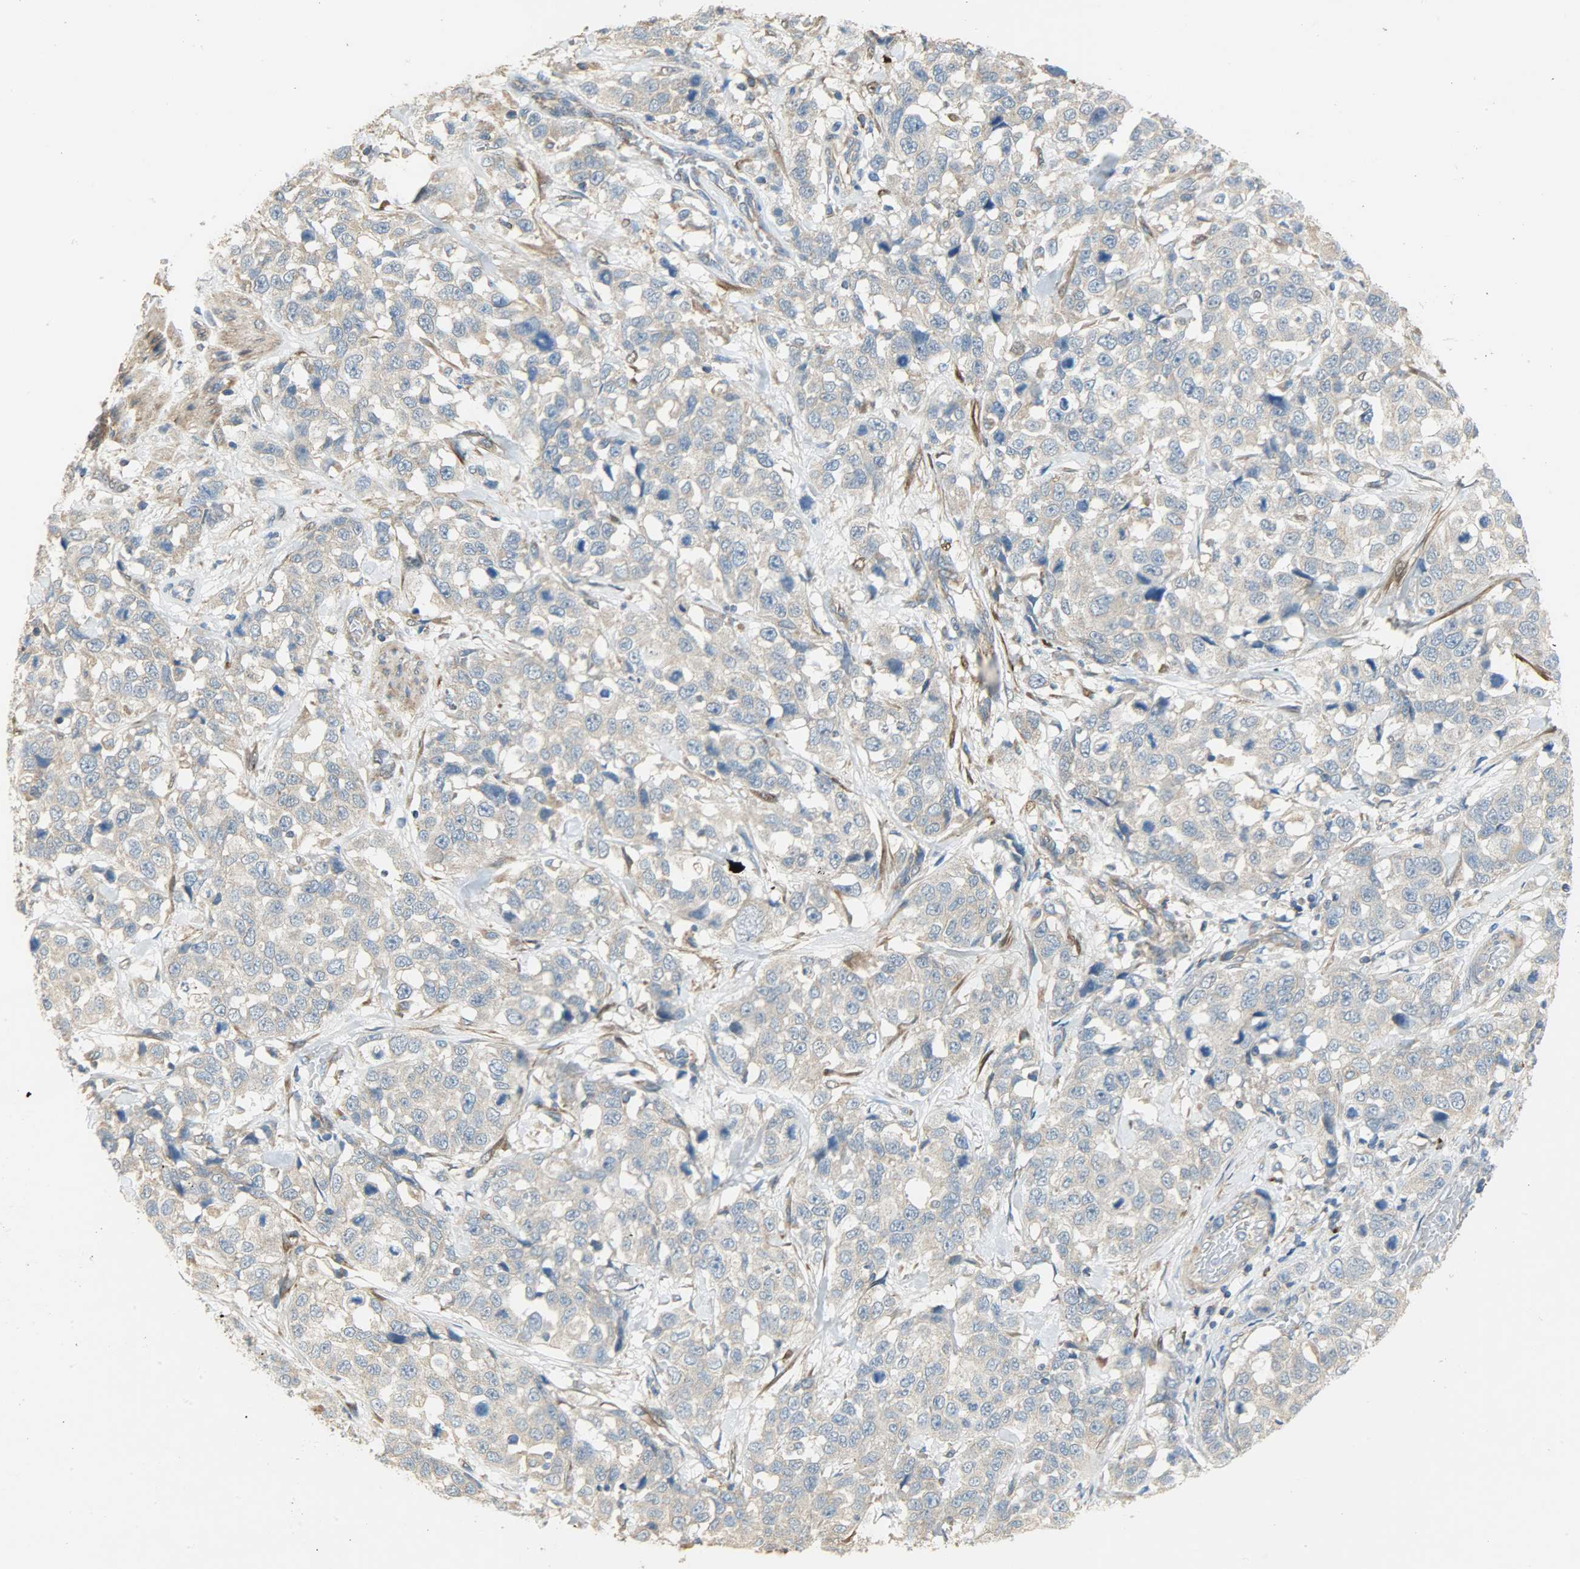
{"staining": {"intensity": "weak", "quantity": ">75%", "location": "cytoplasmic/membranous"}, "tissue": "stomach cancer", "cell_type": "Tumor cells", "image_type": "cancer", "snomed": [{"axis": "morphology", "description": "Normal tissue, NOS"}, {"axis": "morphology", "description": "Adenocarcinoma, NOS"}, {"axis": "topography", "description": "Stomach"}], "caption": "IHC photomicrograph of stomach cancer (adenocarcinoma) stained for a protein (brown), which shows low levels of weak cytoplasmic/membranous positivity in approximately >75% of tumor cells.", "gene": "C1orf198", "patient": {"sex": "male", "age": 48}}